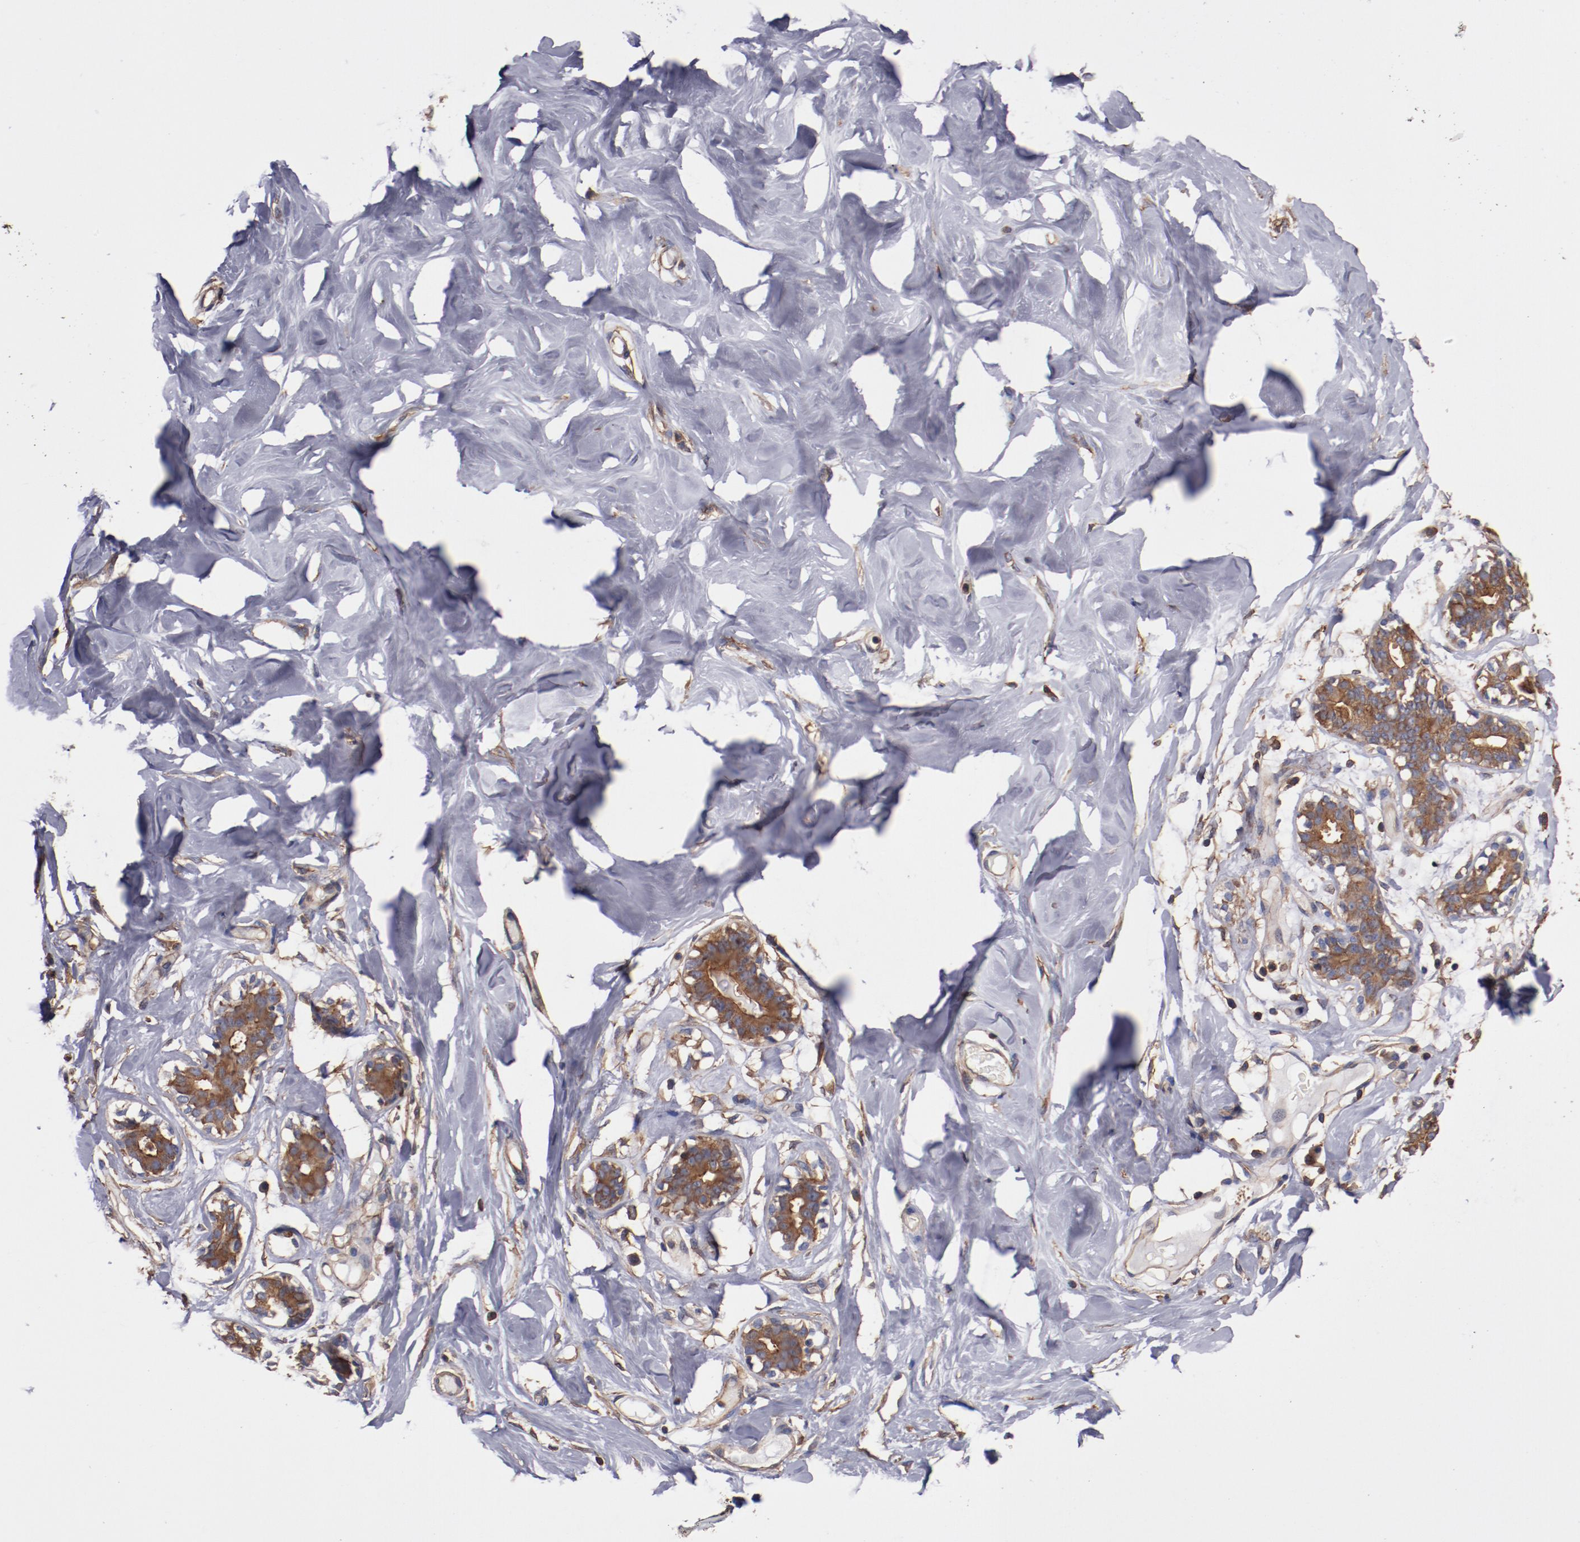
{"staining": {"intensity": "moderate", "quantity": "<25%", "location": "cytoplasmic/membranous"}, "tissue": "breast", "cell_type": "Adipocytes", "image_type": "normal", "snomed": [{"axis": "morphology", "description": "Normal tissue, NOS"}, {"axis": "topography", "description": "Breast"}, {"axis": "topography", "description": "Soft tissue"}], "caption": "Breast stained for a protein exhibits moderate cytoplasmic/membranous positivity in adipocytes. (DAB IHC with brightfield microscopy, high magnification).", "gene": "TMOD3", "patient": {"sex": "female", "age": 25}}